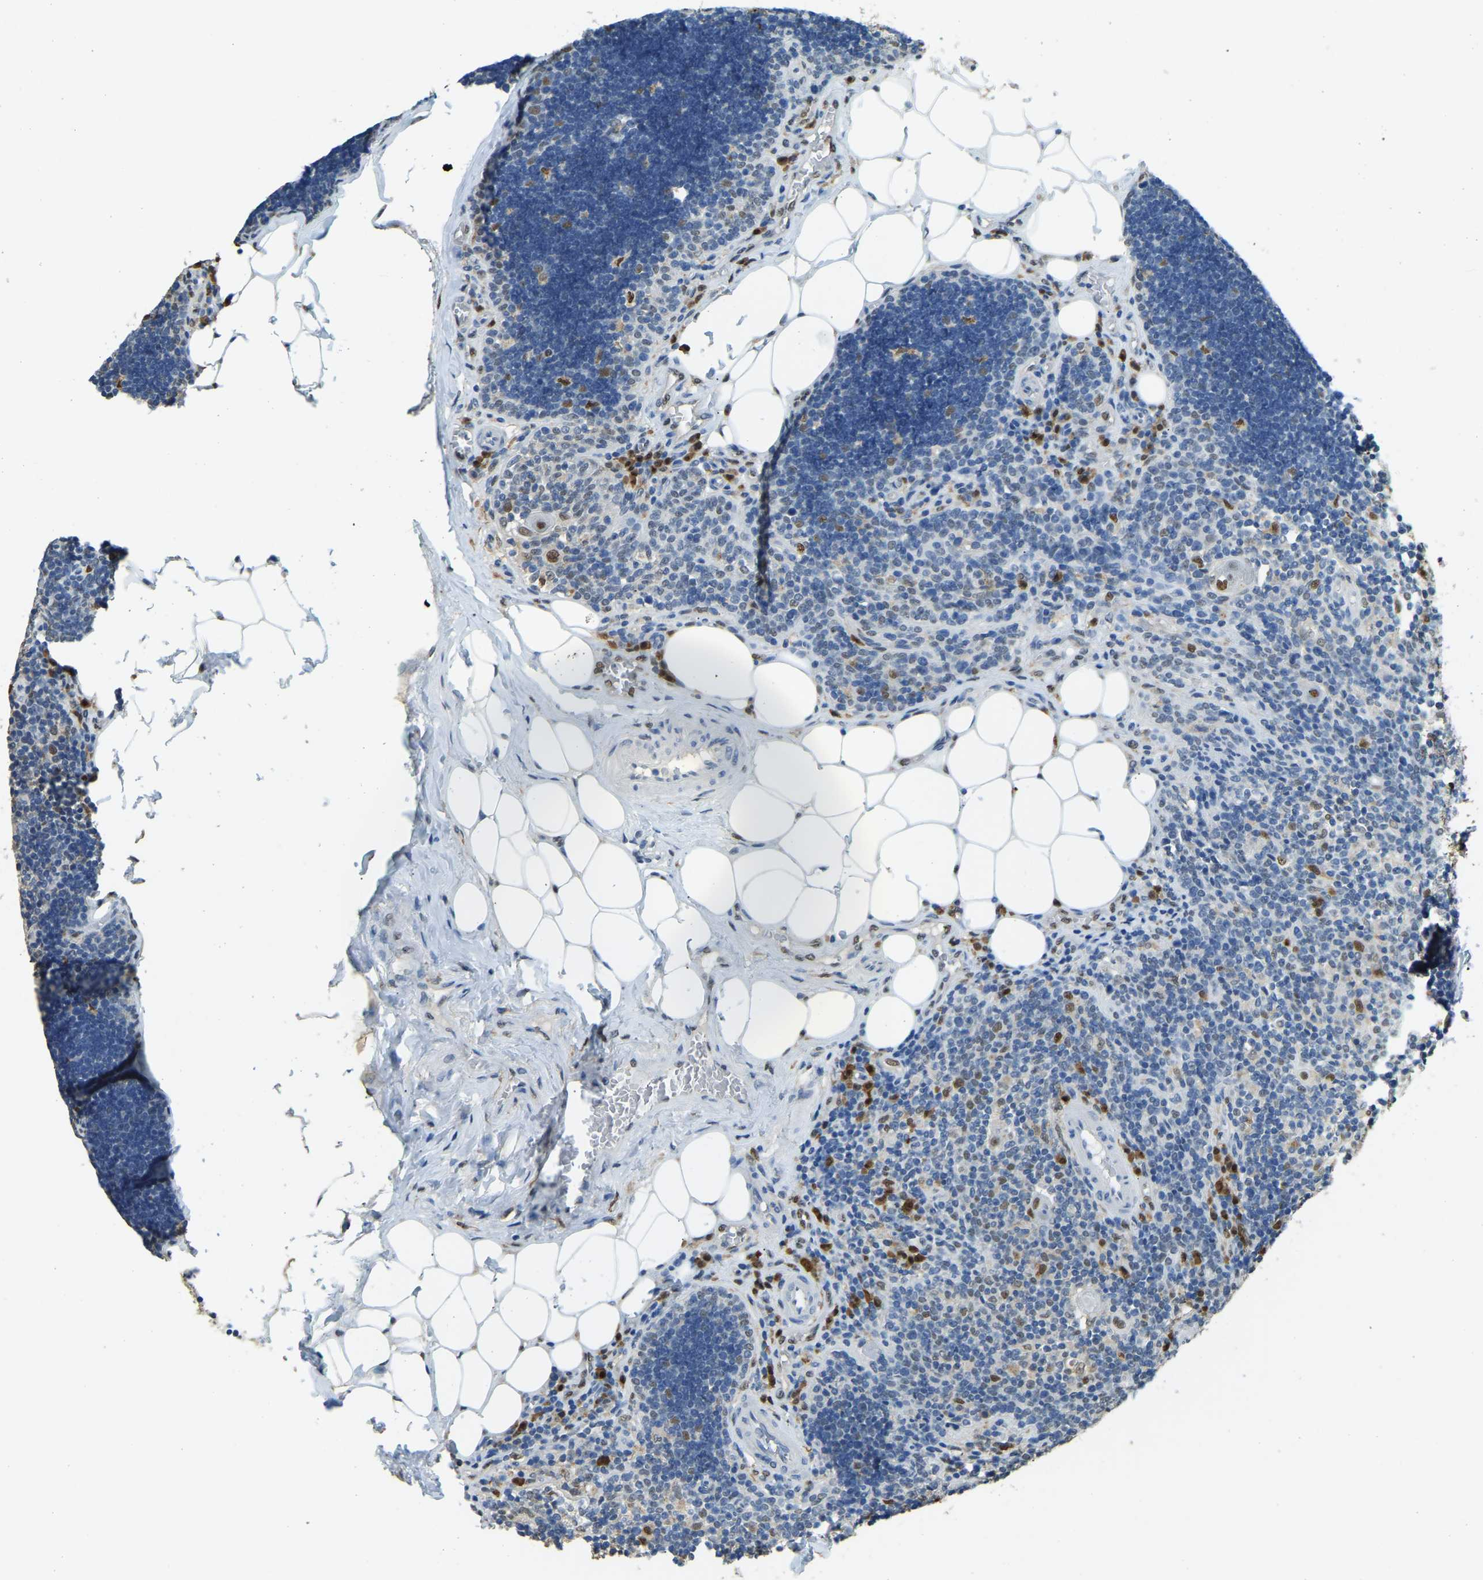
{"staining": {"intensity": "strong", "quantity": "<25%", "location": "nuclear"}, "tissue": "lymph node", "cell_type": "Germinal center cells", "image_type": "normal", "snomed": [{"axis": "morphology", "description": "Normal tissue, NOS"}, {"axis": "topography", "description": "Lymph node"}], "caption": "Normal lymph node shows strong nuclear expression in about <25% of germinal center cells, visualized by immunohistochemistry. (brown staining indicates protein expression, while blue staining denotes nuclei).", "gene": "NANS", "patient": {"sex": "male", "age": 33}}